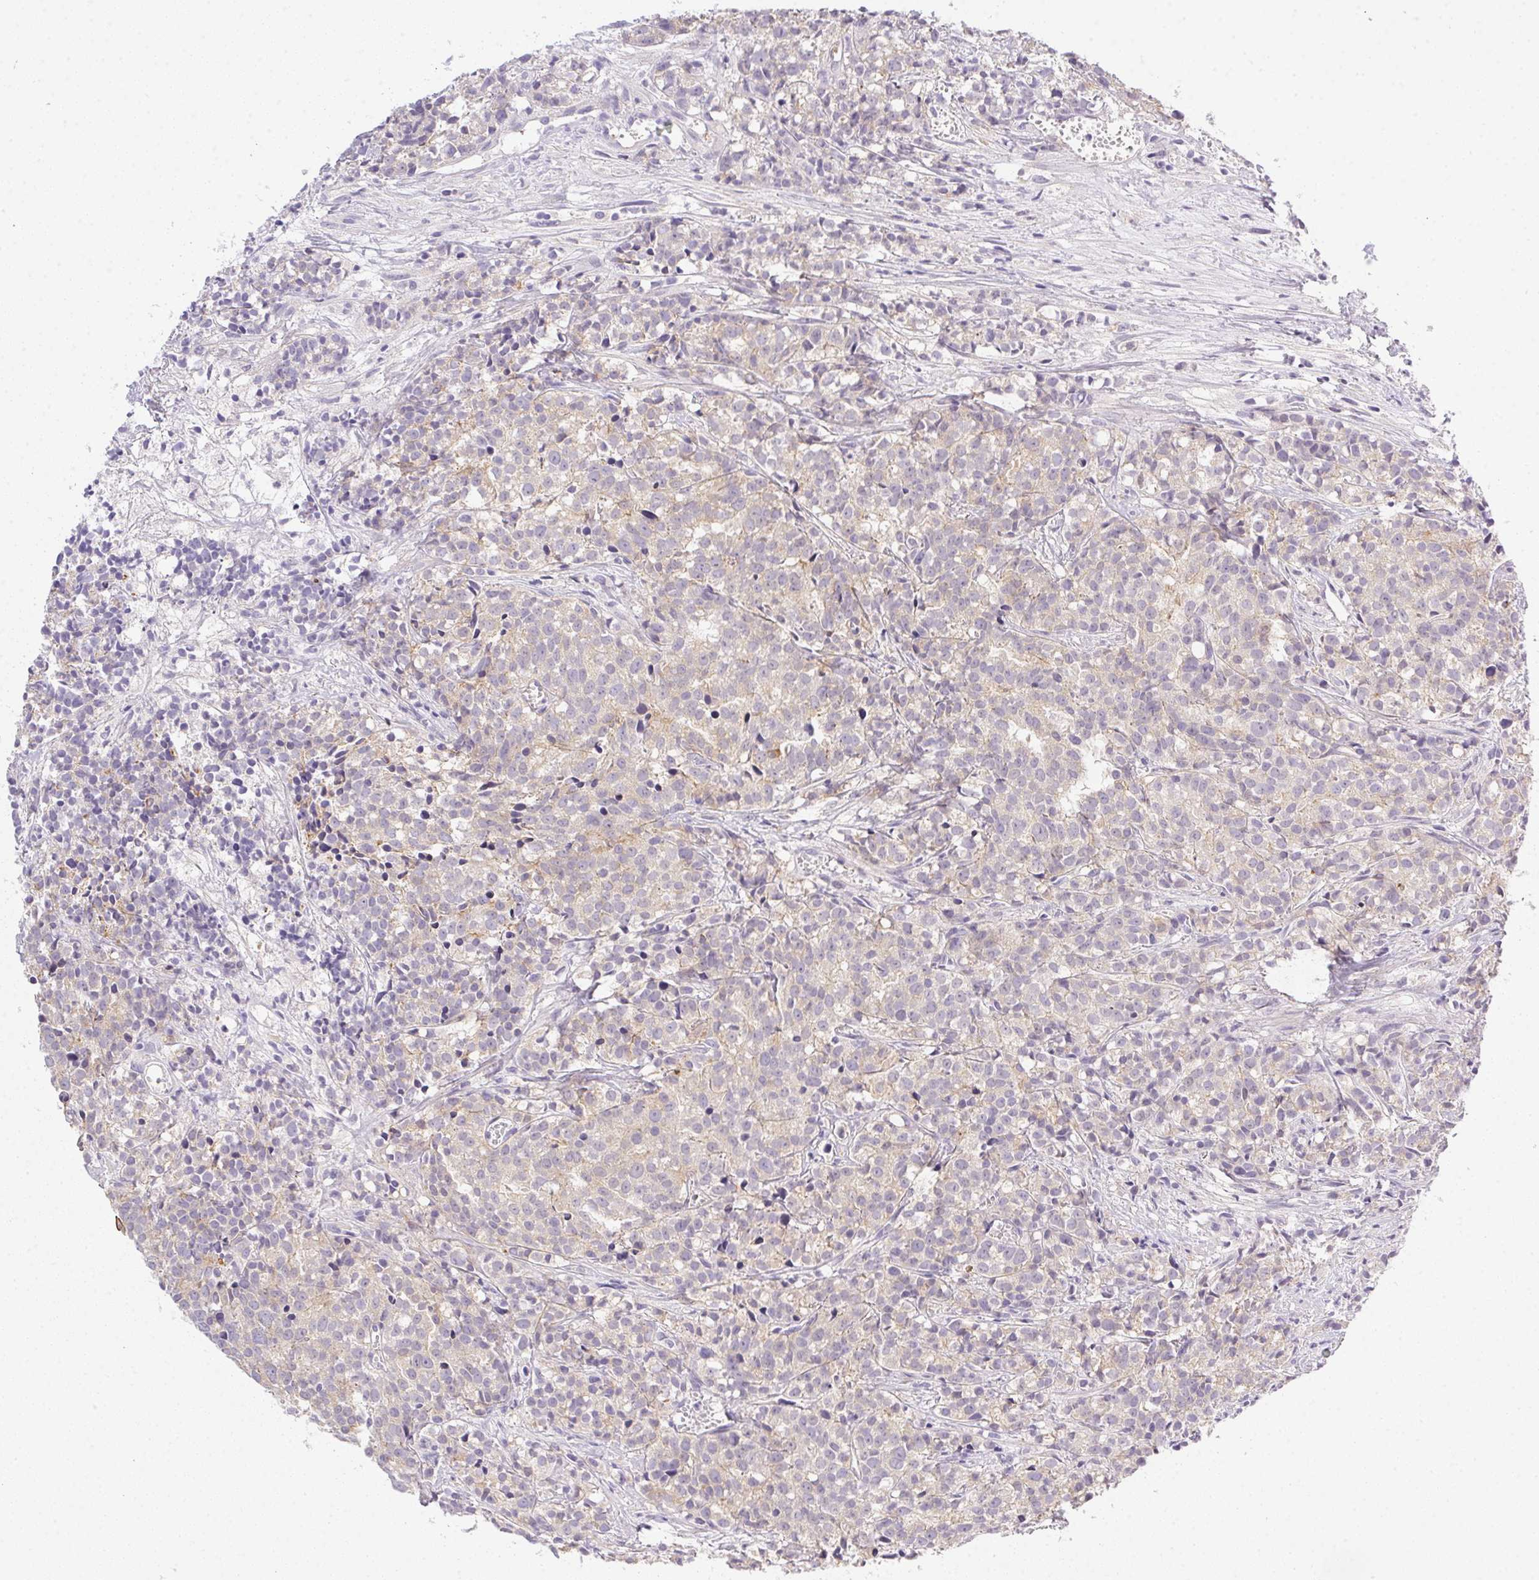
{"staining": {"intensity": "weak", "quantity": "<25%", "location": "cytoplasmic/membranous"}, "tissue": "prostate cancer", "cell_type": "Tumor cells", "image_type": "cancer", "snomed": [{"axis": "morphology", "description": "Adenocarcinoma, High grade"}, {"axis": "topography", "description": "Prostate"}], "caption": "Adenocarcinoma (high-grade) (prostate) was stained to show a protein in brown. There is no significant staining in tumor cells.", "gene": "SLC17A7", "patient": {"sex": "male", "age": 58}}